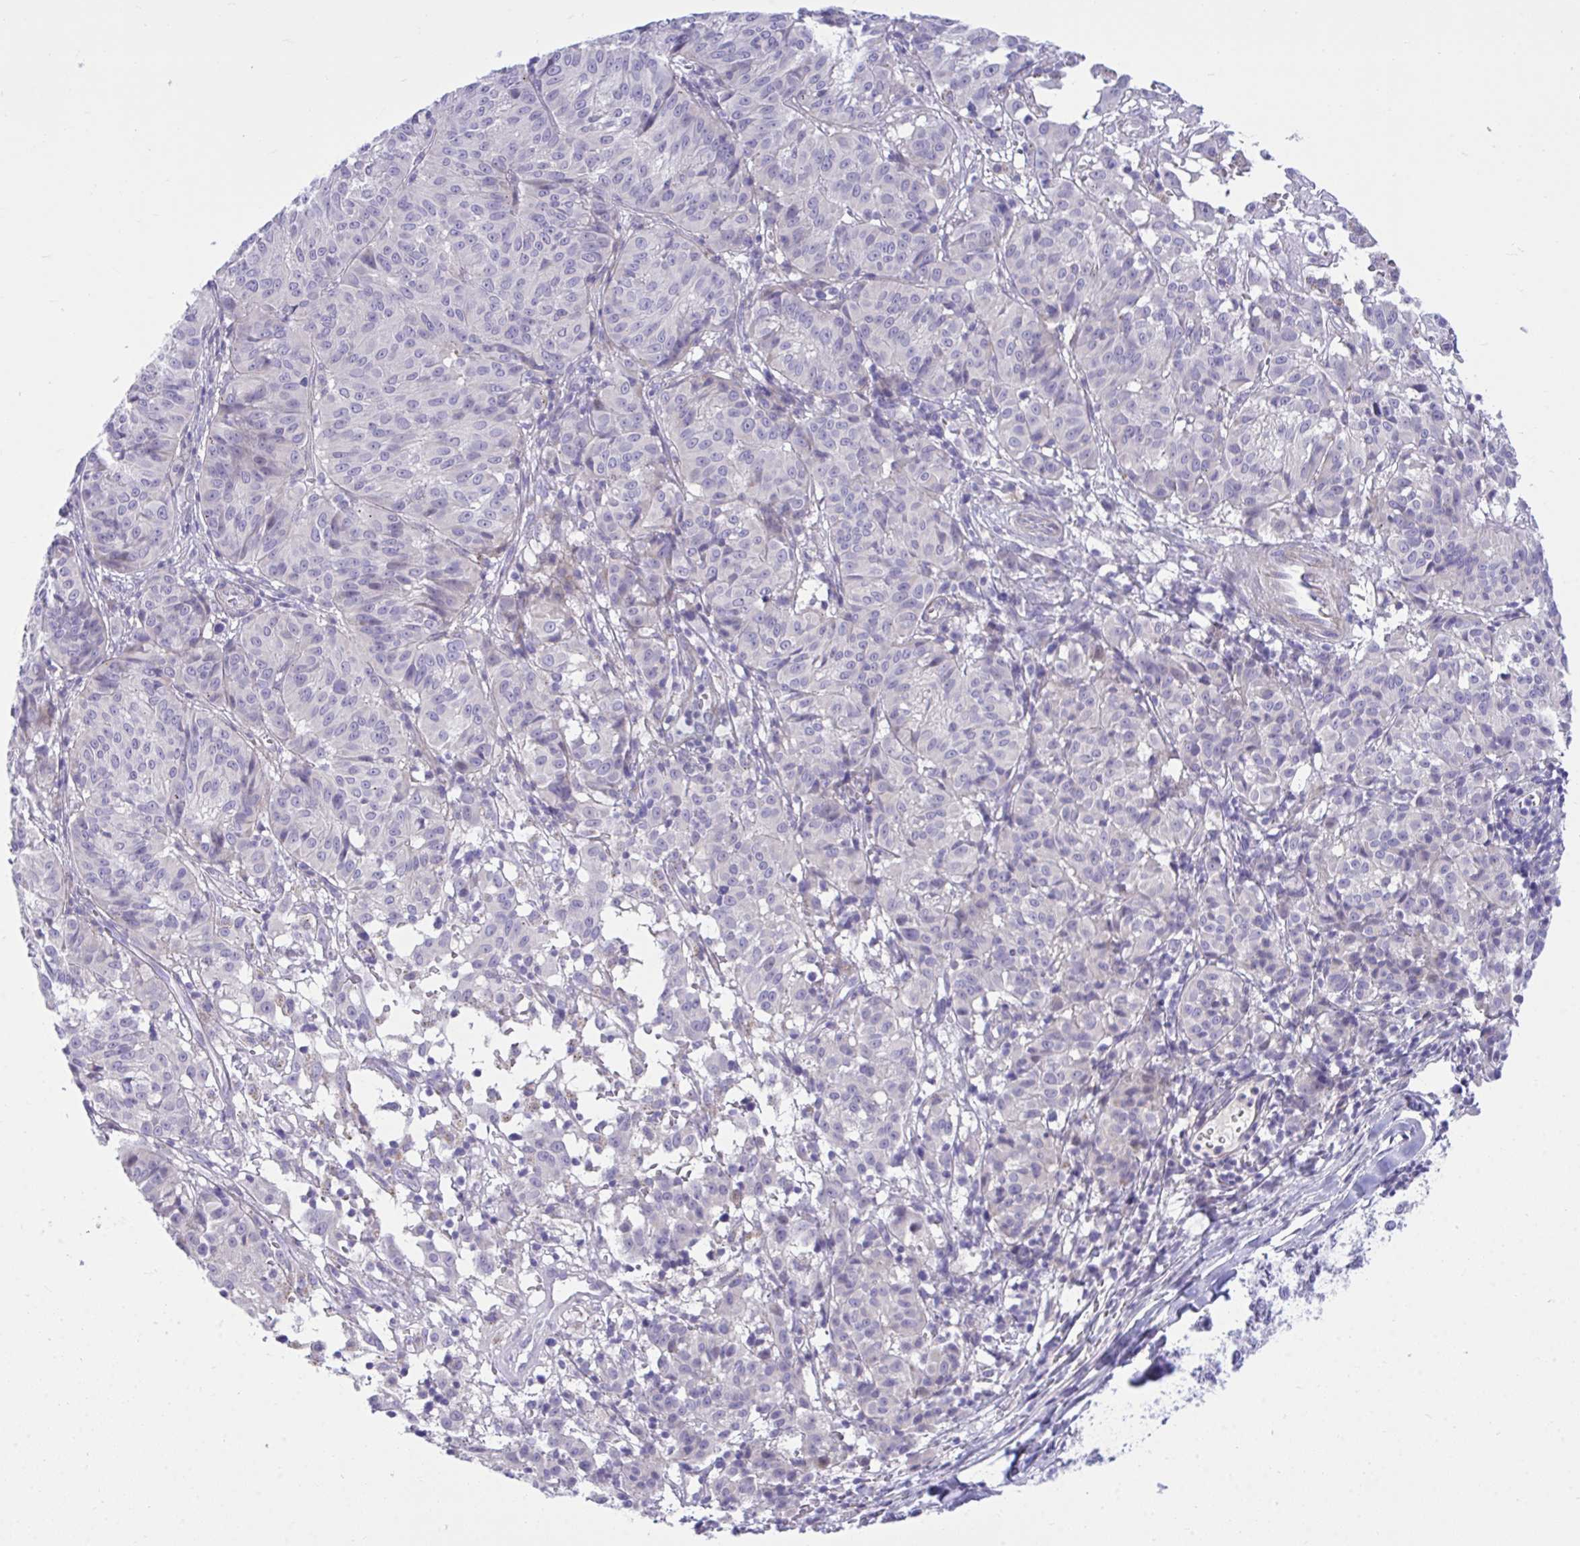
{"staining": {"intensity": "negative", "quantity": "none", "location": "none"}, "tissue": "melanoma", "cell_type": "Tumor cells", "image_type": "cancer", "snomed": [{"axis": "morphology", "description": "Malignant melanoma, NOS"}, {"axis": "topography", "description": "Skin"}], "caption": "Immunohistochemistry histopathology image of human malignant melanoma stained for a protein (brown), which exhibits no positivity in tumor cells.", "gene": "MED9", "patient": {"sex": "female", "age": 72}}